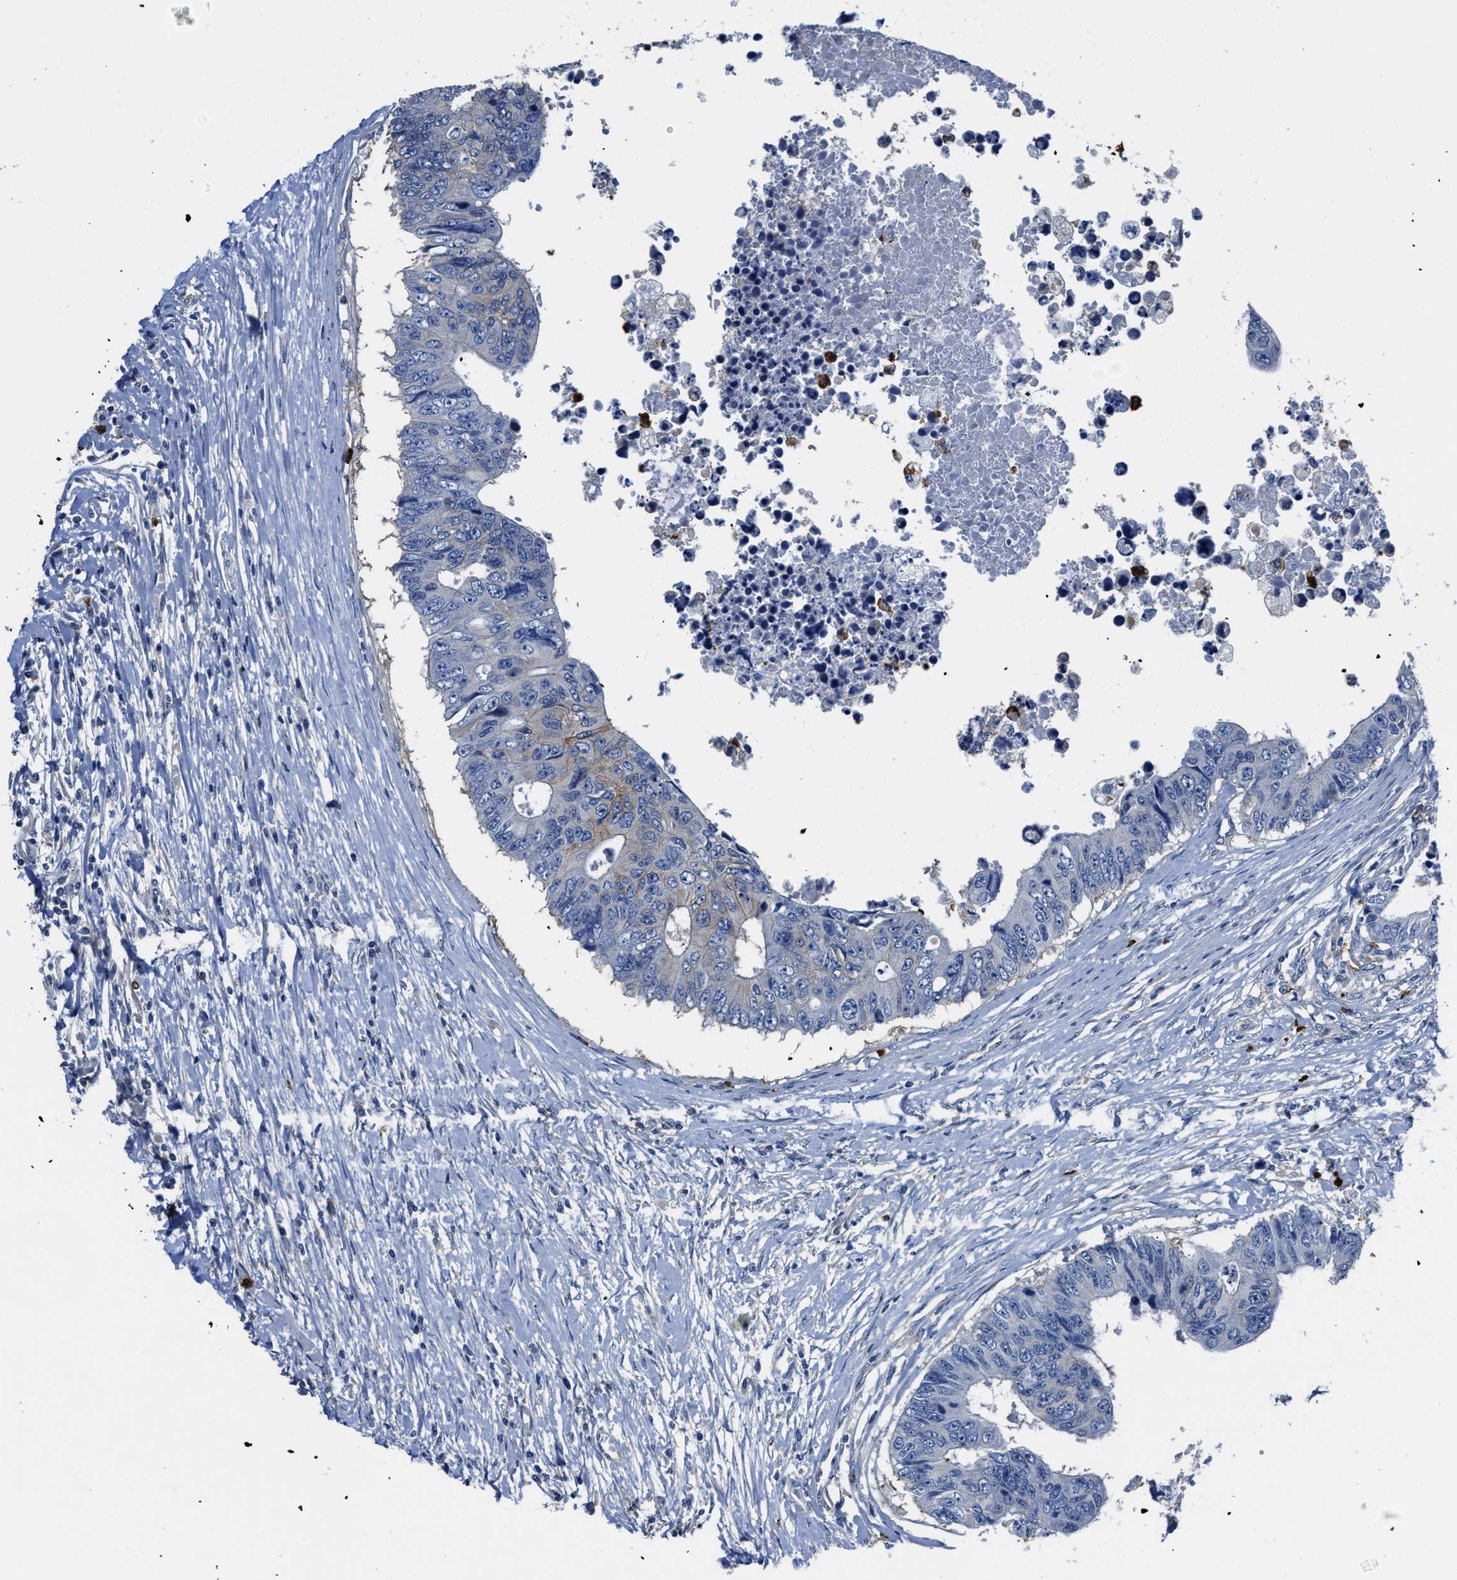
{"staining": {"intensity": "negative", "quantity": "none", "location": "none"}, "tissue": "colorectal cancer", "cell_type": "Tumor cells", "image_type": "cancer", "snomed": [{"axis": "morphology", "description": "Adenocarcinoma, NOS"}, {"axis": "topography", "description": "Rectum"}], "caption": "The photomicrograph reveals no significant staining in tumor cells of adenocarcinoma (colorectal). (Brightfield microscopy of DAB (3,3'-diaminobenzidine) immunohistochemistry (IHC) at high magnification).", "gene": "TRAF6", "patient": {"sex": "male", "age": 84}}